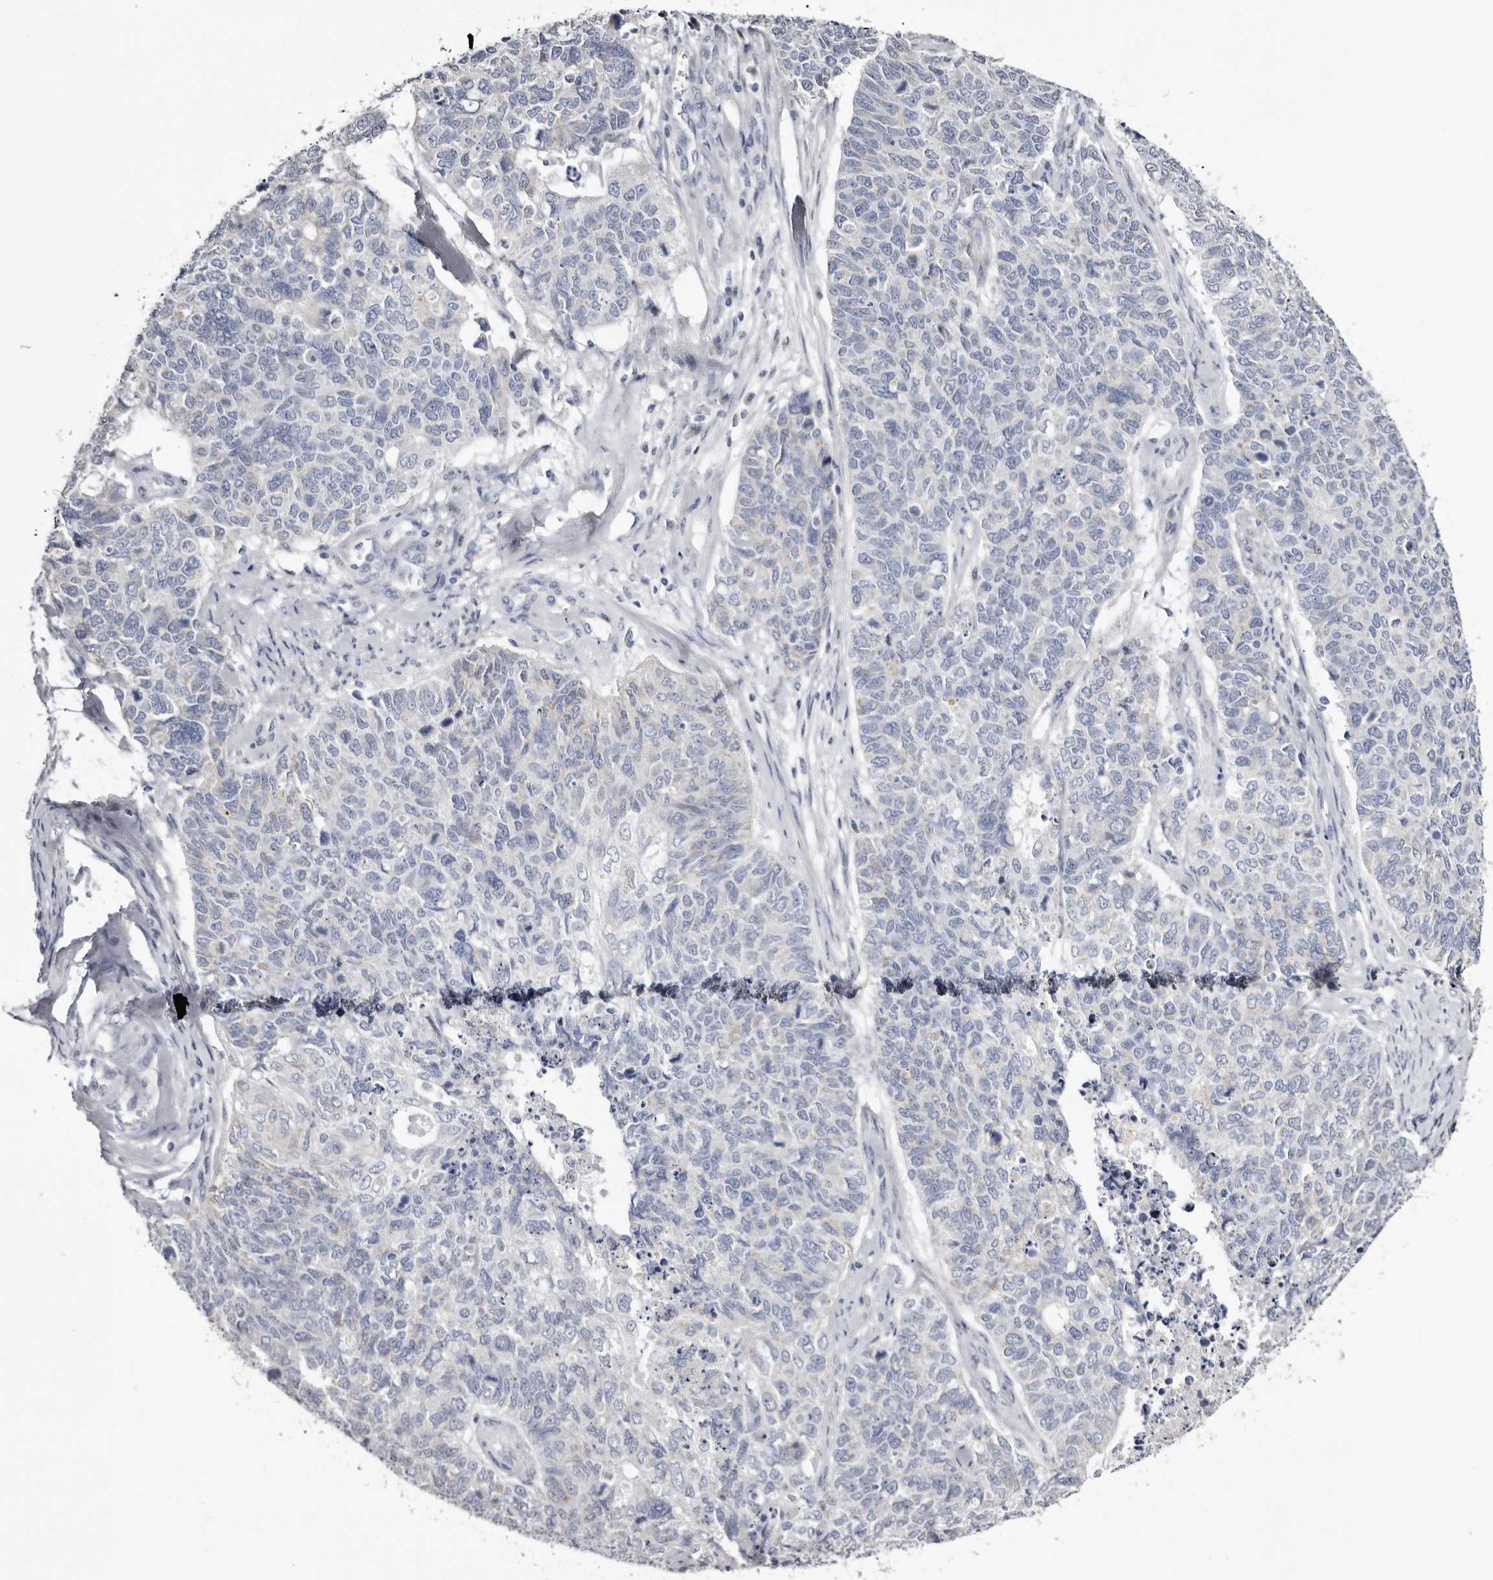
{"staining": {"intensity": "negative", "quantity": "none", "location": "none"}, "tissue": "cervical cancer", "cell_type": "Tumor cells", "image_type": "cancer", "snomed": [{"axis": "morphology", "description": "Squamous cell carcinoma, NOS"}, {"axis": "topography", "description": "Cervix"}], "caption": "Cervical cancer (squamous cell carcinoma) stained for a protein using immunohistochemistry shows no positivity tumor cells.", "gene": "CASQ1", "patient": {"sex": "female", "age": 63}}